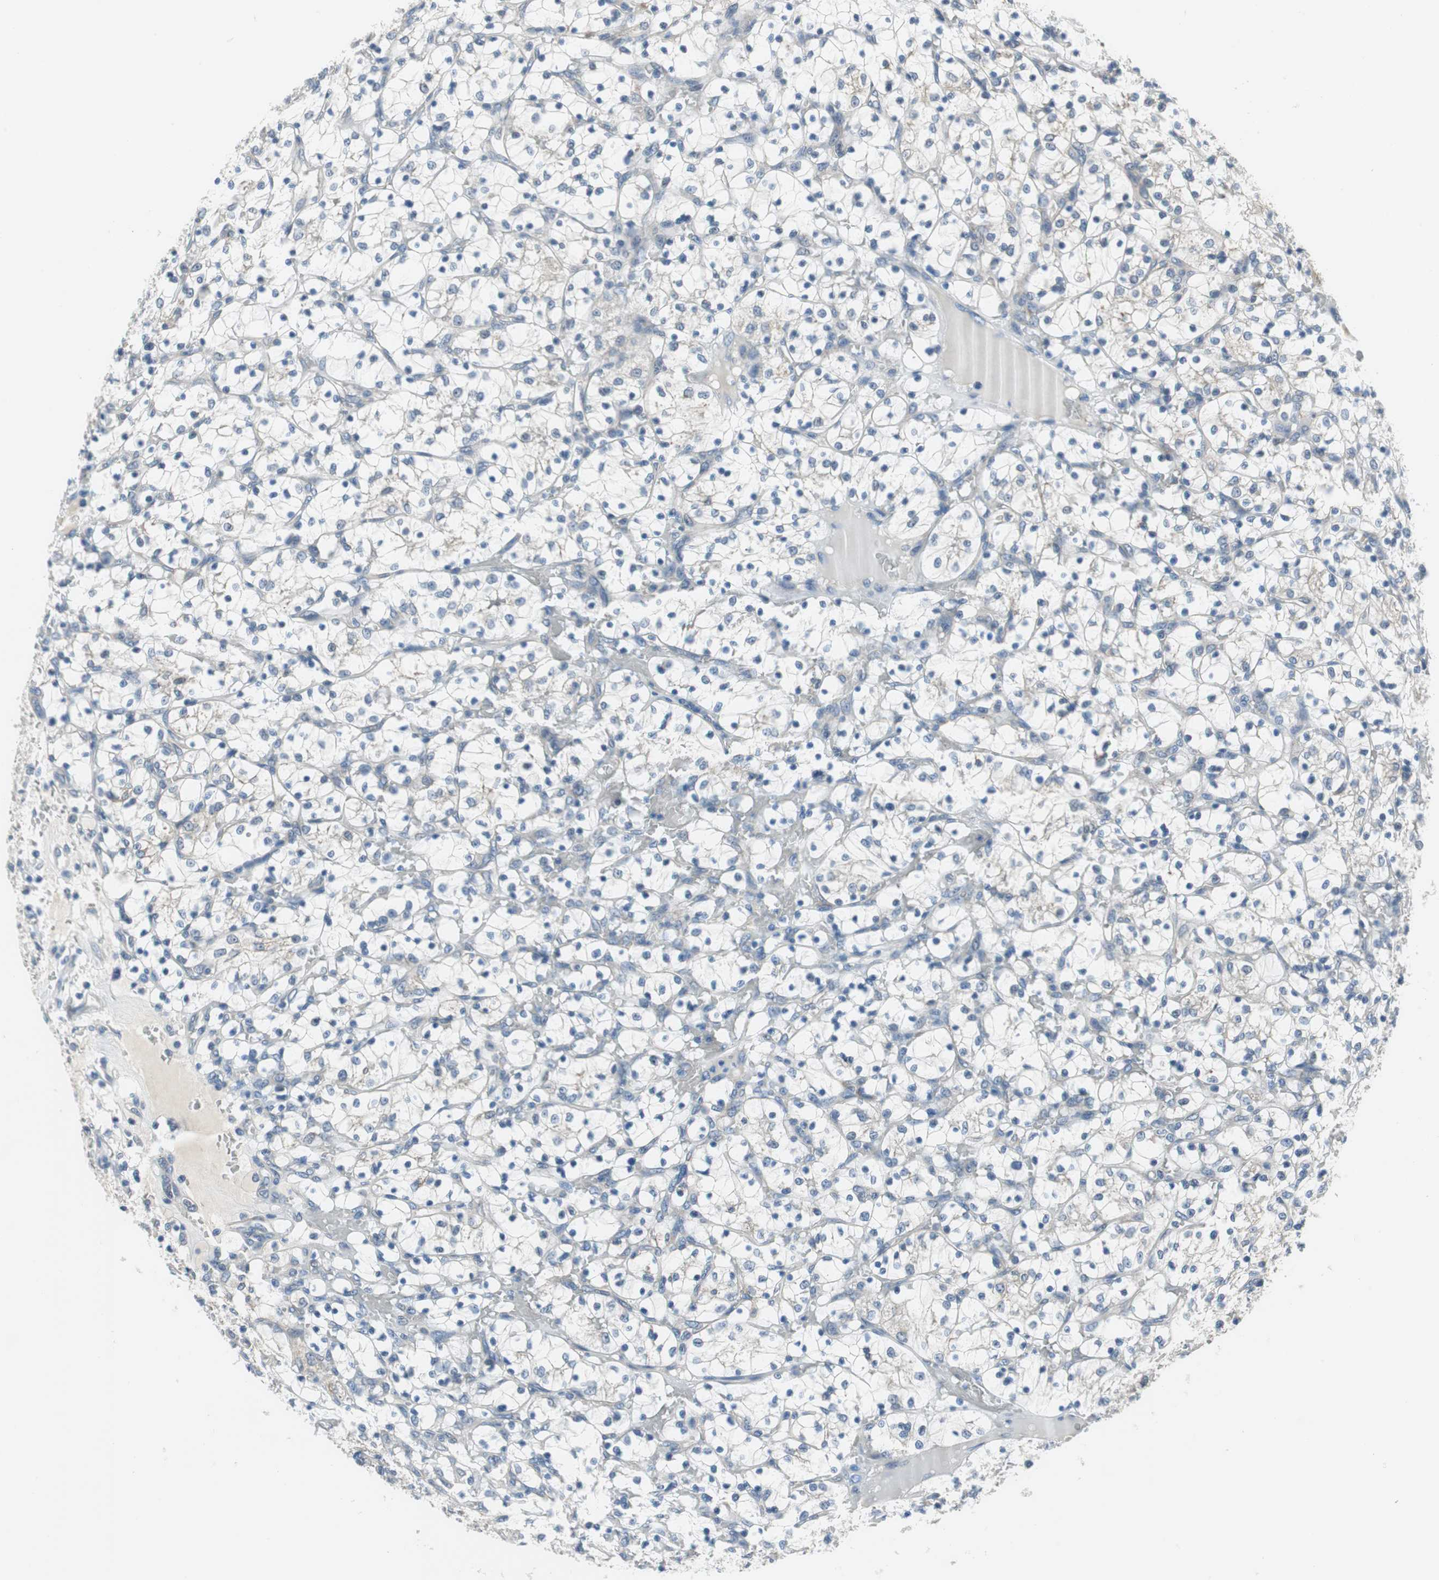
{"staining": {"intensity": "negative", "quantity": "none", "location": "none"}, "tissue": "renal cancer", "cell_type": "Tumor cells", "image_type": "cancer", "snomed": [{"axis": "morphology", "description": "Adenocarcinoma, NOS"}, {"axis": "topography", "description": "Kidney"}], "caption": "IHC histopathology image of adenocarcinoma (renal) stained for a protein (brown), which shows no expression in tumor cells. (DAB IHC with hematoxylin counter stain).", "gene": "PLAA", "patient": {"sex": "female", "age": 69}}